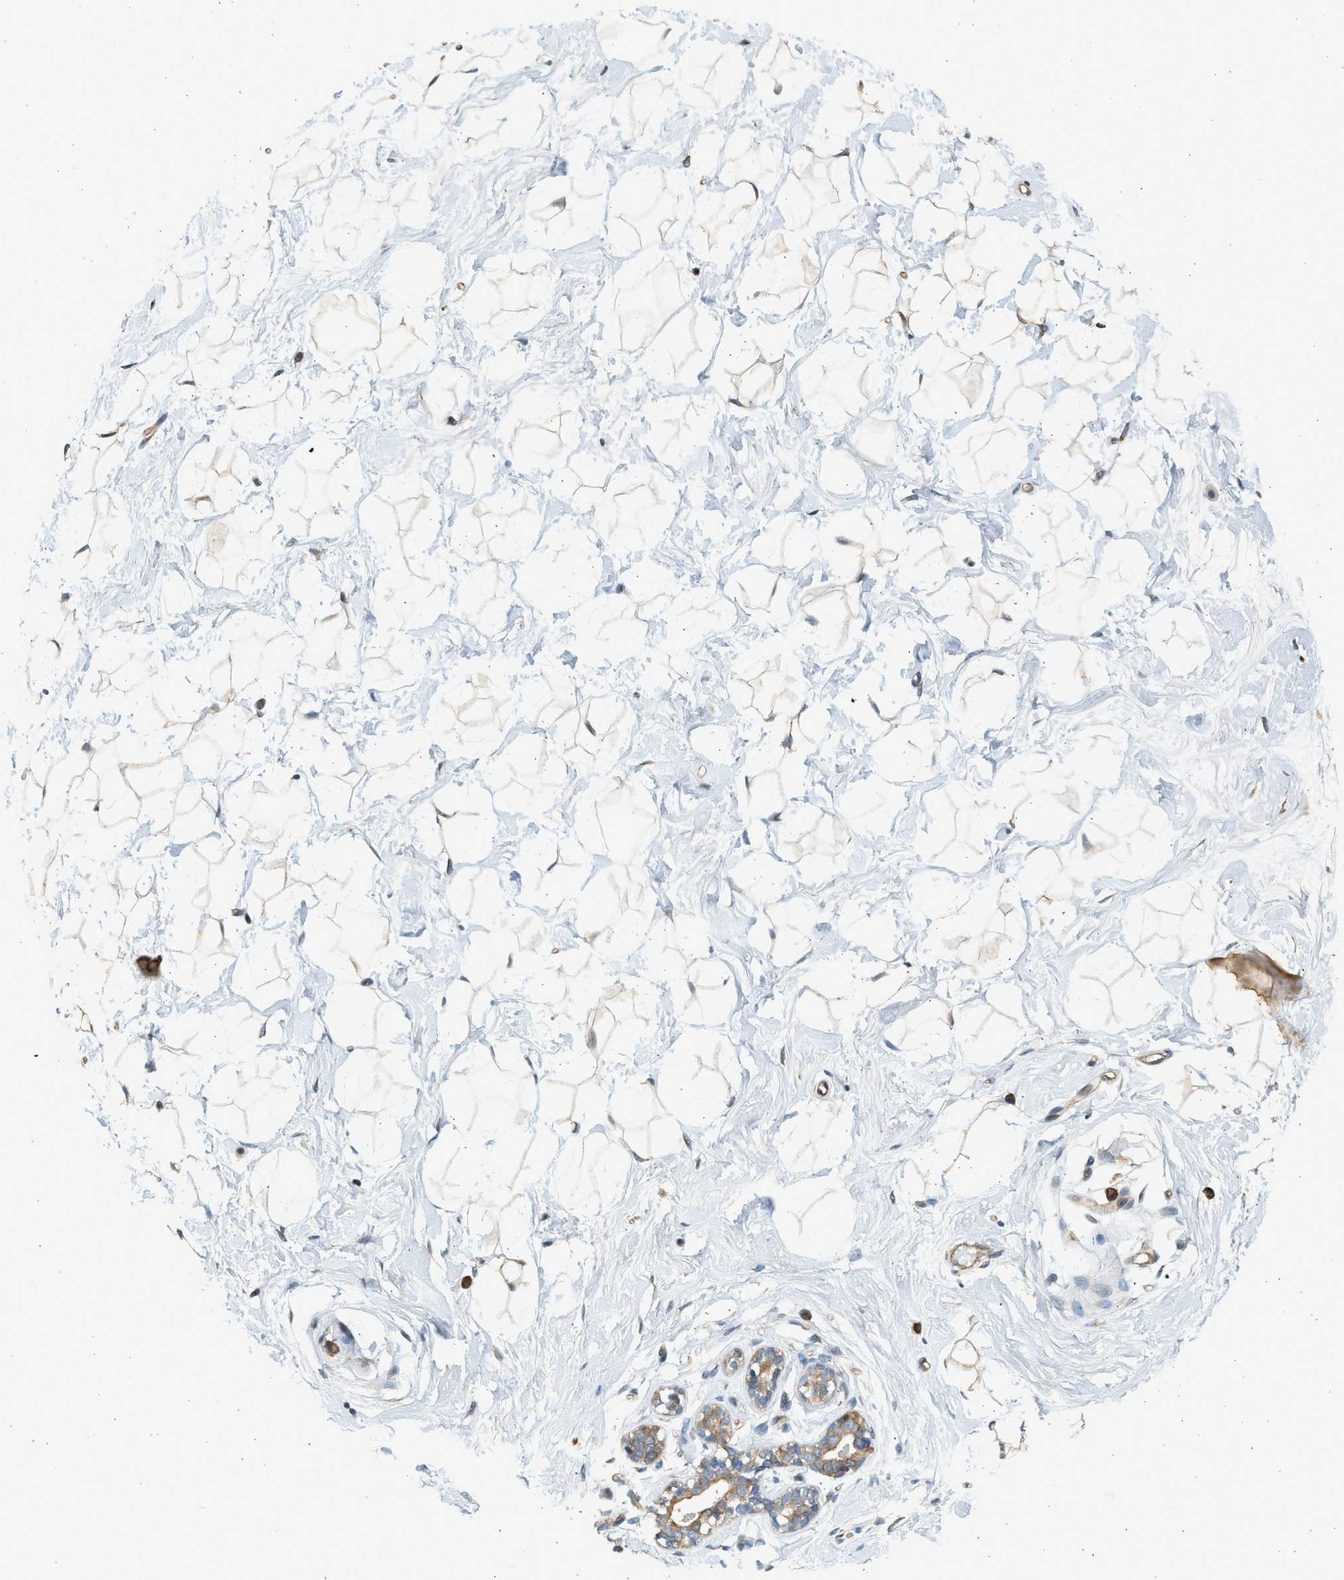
{"staining": {"intensity": "negative", "quantity": "none", "location": "none"}, "tissue": "breast", "cell_type": "Adipocytes", "image_type": "normal", "snomed": [{"axis": "morphology", "description": "Normal tissue, NOS"}, {"axis": "topography", "description": "Breast"}], "caption": "Image shows no significant protein positivity in adipocytes of normal breast.", "gene": "NRSN2", "patient": {"sex": "female", "age": 23}}